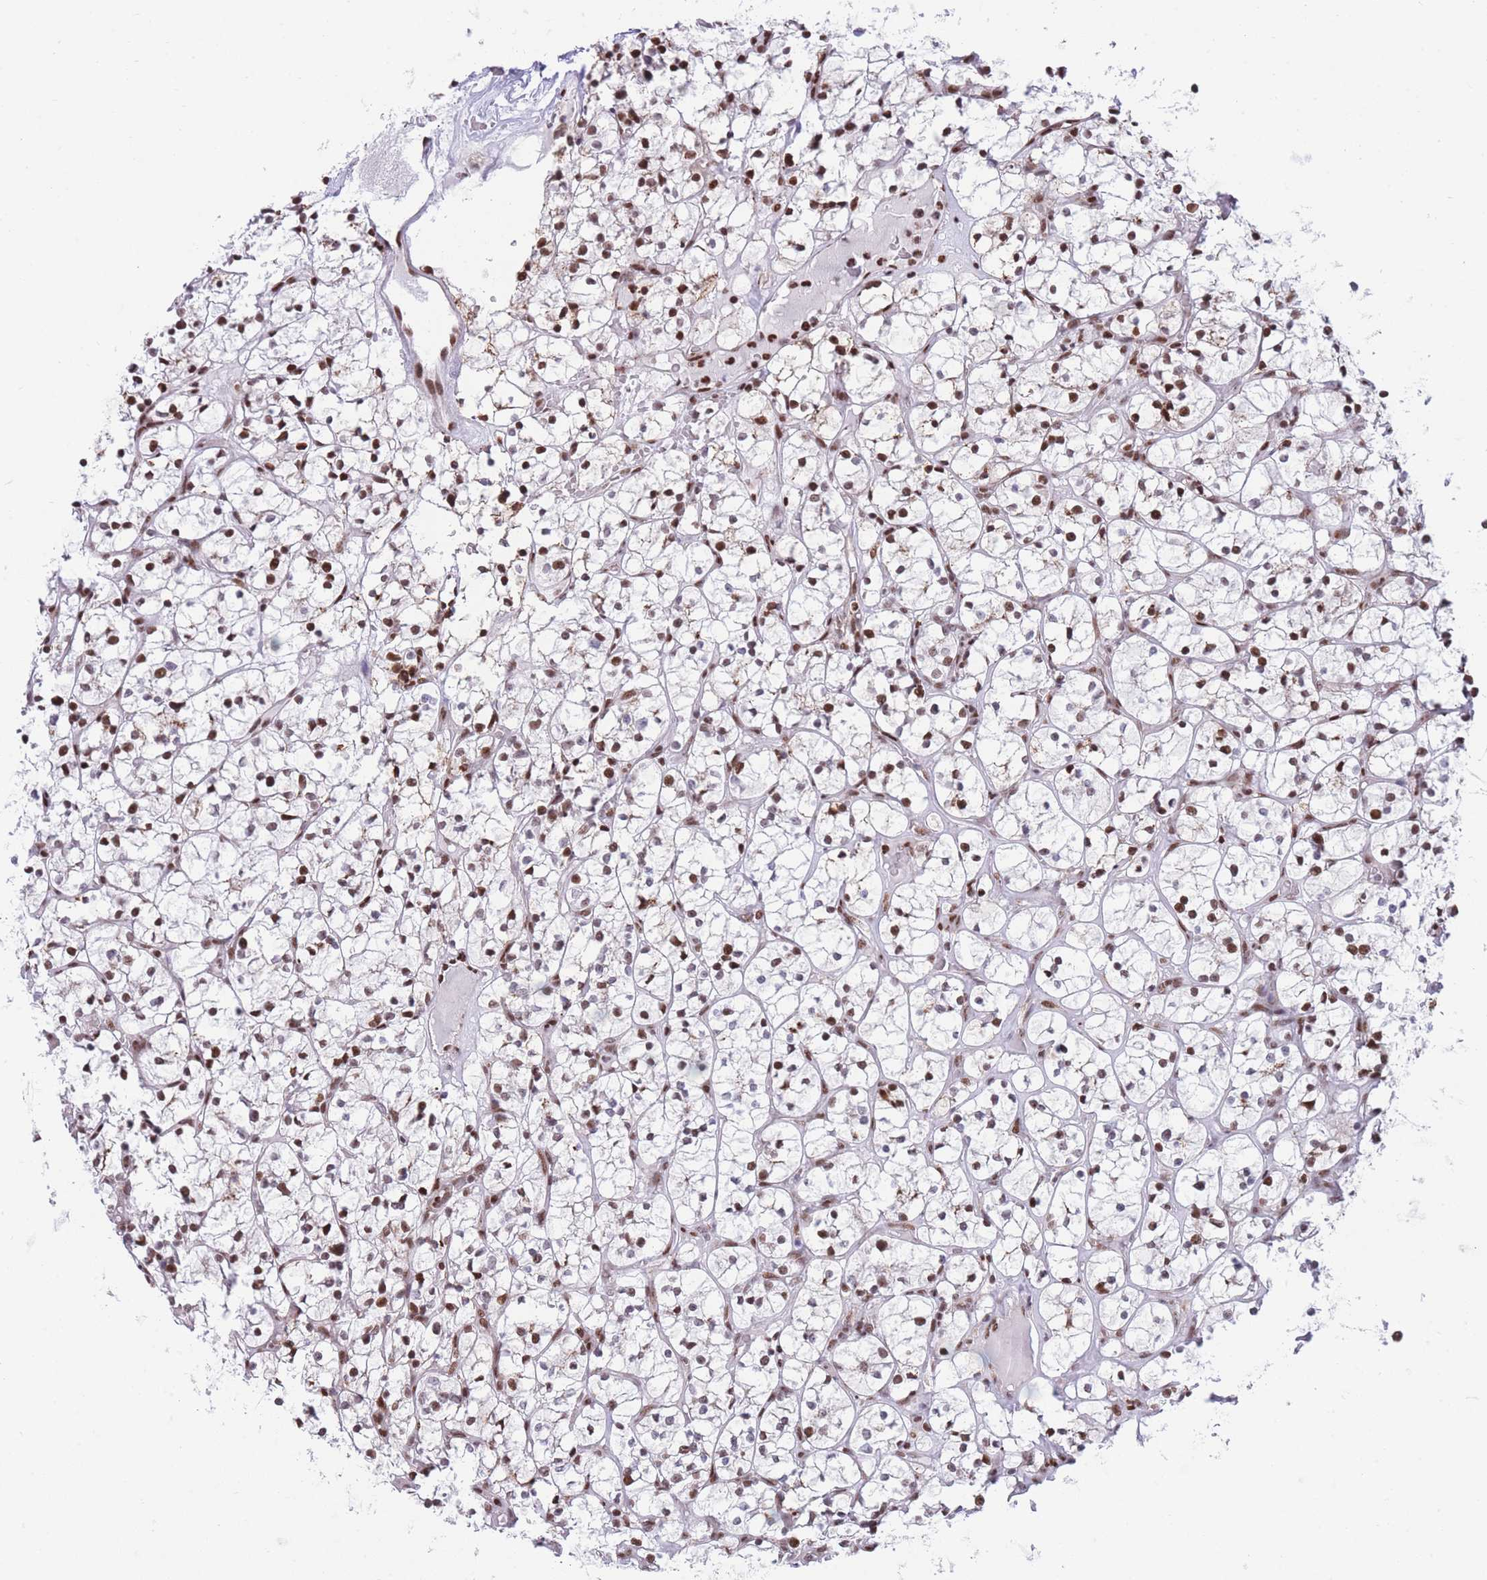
{"staining": {"intensity": "strong", "quantity": ">75%", "location": "nuclear"}, "tissue": "renal cancer", "cell_type": "Tumor cells", "image_type": "cancer", "snomed": [{"axis": "morphology", "description": "Adenocarcinoma, NOS"}, {"axis": "topography", "description": "Kidney"}], "caption": "A brown stain labels strong nuclear staining of a protein in renal cancer (adenocarcinoma) tumor cells.", "gene": "DNAJC3", "patient": {"sex": "female", "age": 64}}